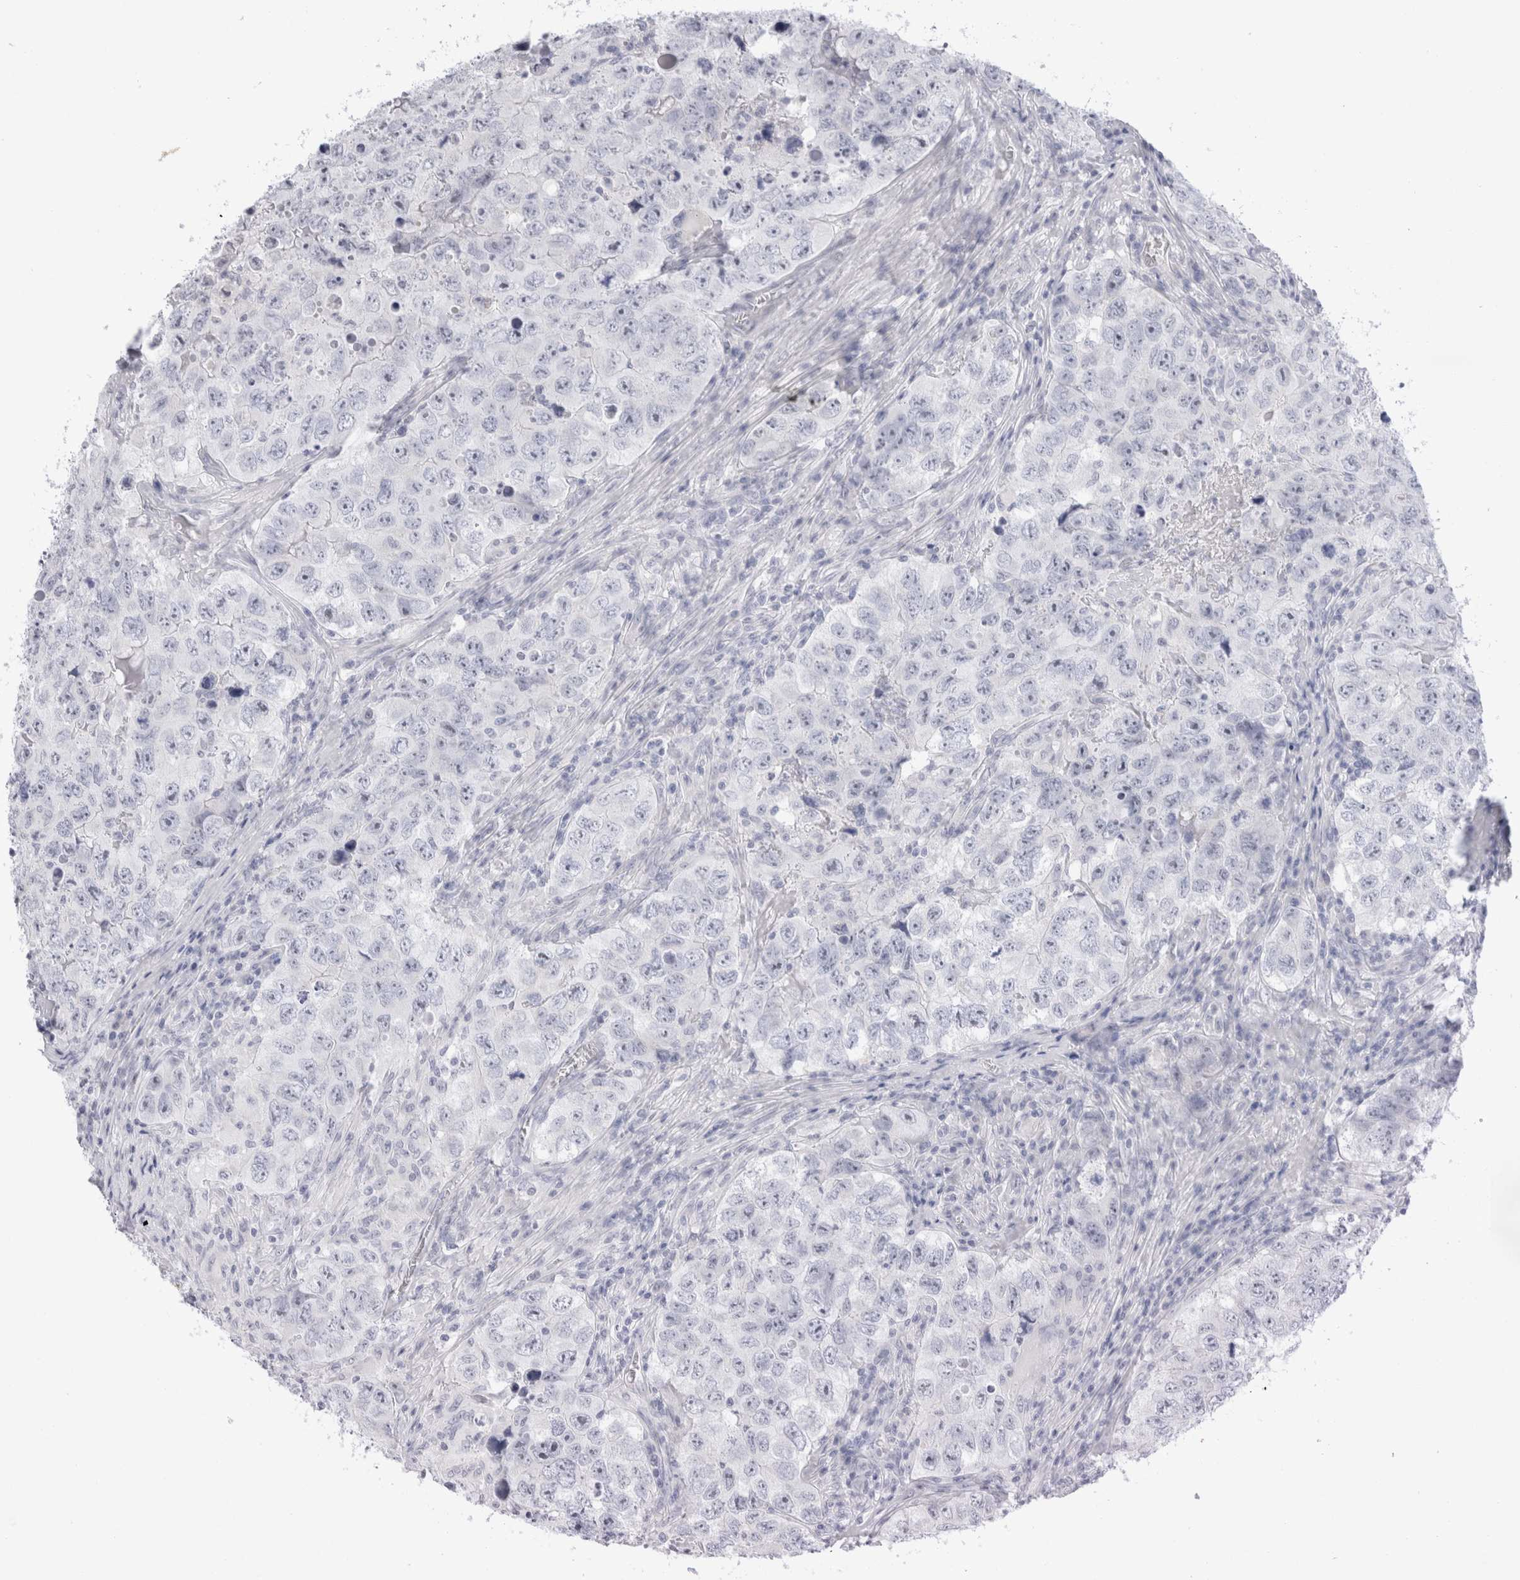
{"staining": {"intensity": "negative", "quantity": "none", "location": "none"}, "tissue": "testis cancer", "cell_type": "Tumor cells", "image_type": "cancer", "snomed": [{"axis": "morphology", "description": "Seminoma, NOS"}, {"axis": "morphology", "description": "Carcinoma, Embryonal, NOS"}, {"axis": "topography", "description": "Testis"}], "caption": "The photomicrograph shows no staining of tumor cells in testis cancer (seminoma).", "gene": "MUC15", "patient": {"sex": "male", "age": 43}}